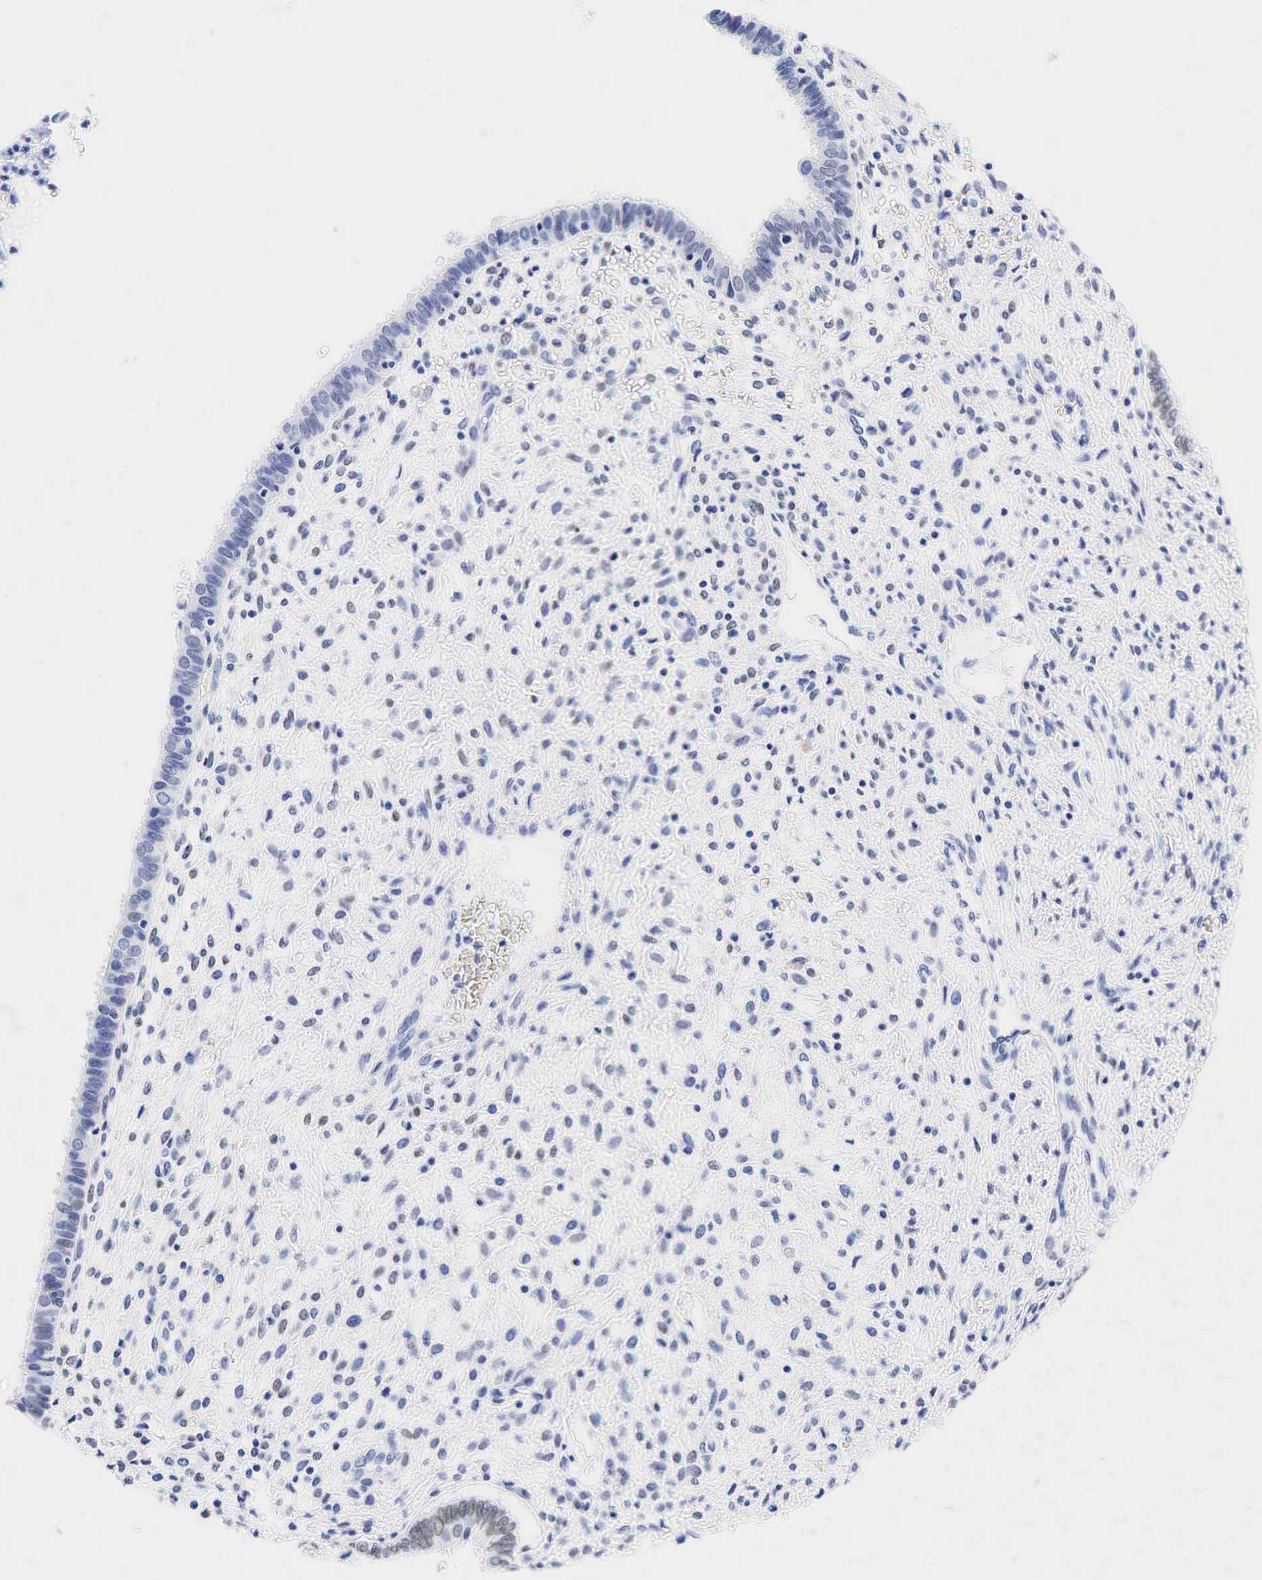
{"staining": {"intensity": "negative", "quantity": "none", "location": "none"}, "tissue": "cervical cancer", "cell_type": "Tumor cells", "image_type": "cancer", "snomed": [{"axis": "morphology", "description": "Normal tissue, NOS"}, {"axis": "morphology", "description": "Adenocarcinoma, NOS"}, {"axis": "topography", "description": "Cervix"}], "caption": "DAB (3,3'-diaminobenzidine) immunohistochemical staining of cervical cancer (adenocarcinoma) demonstrates no significant positivity in tumor cells.", "gene": "ESR1", "patient": {"sex": "female", "age": 34}}